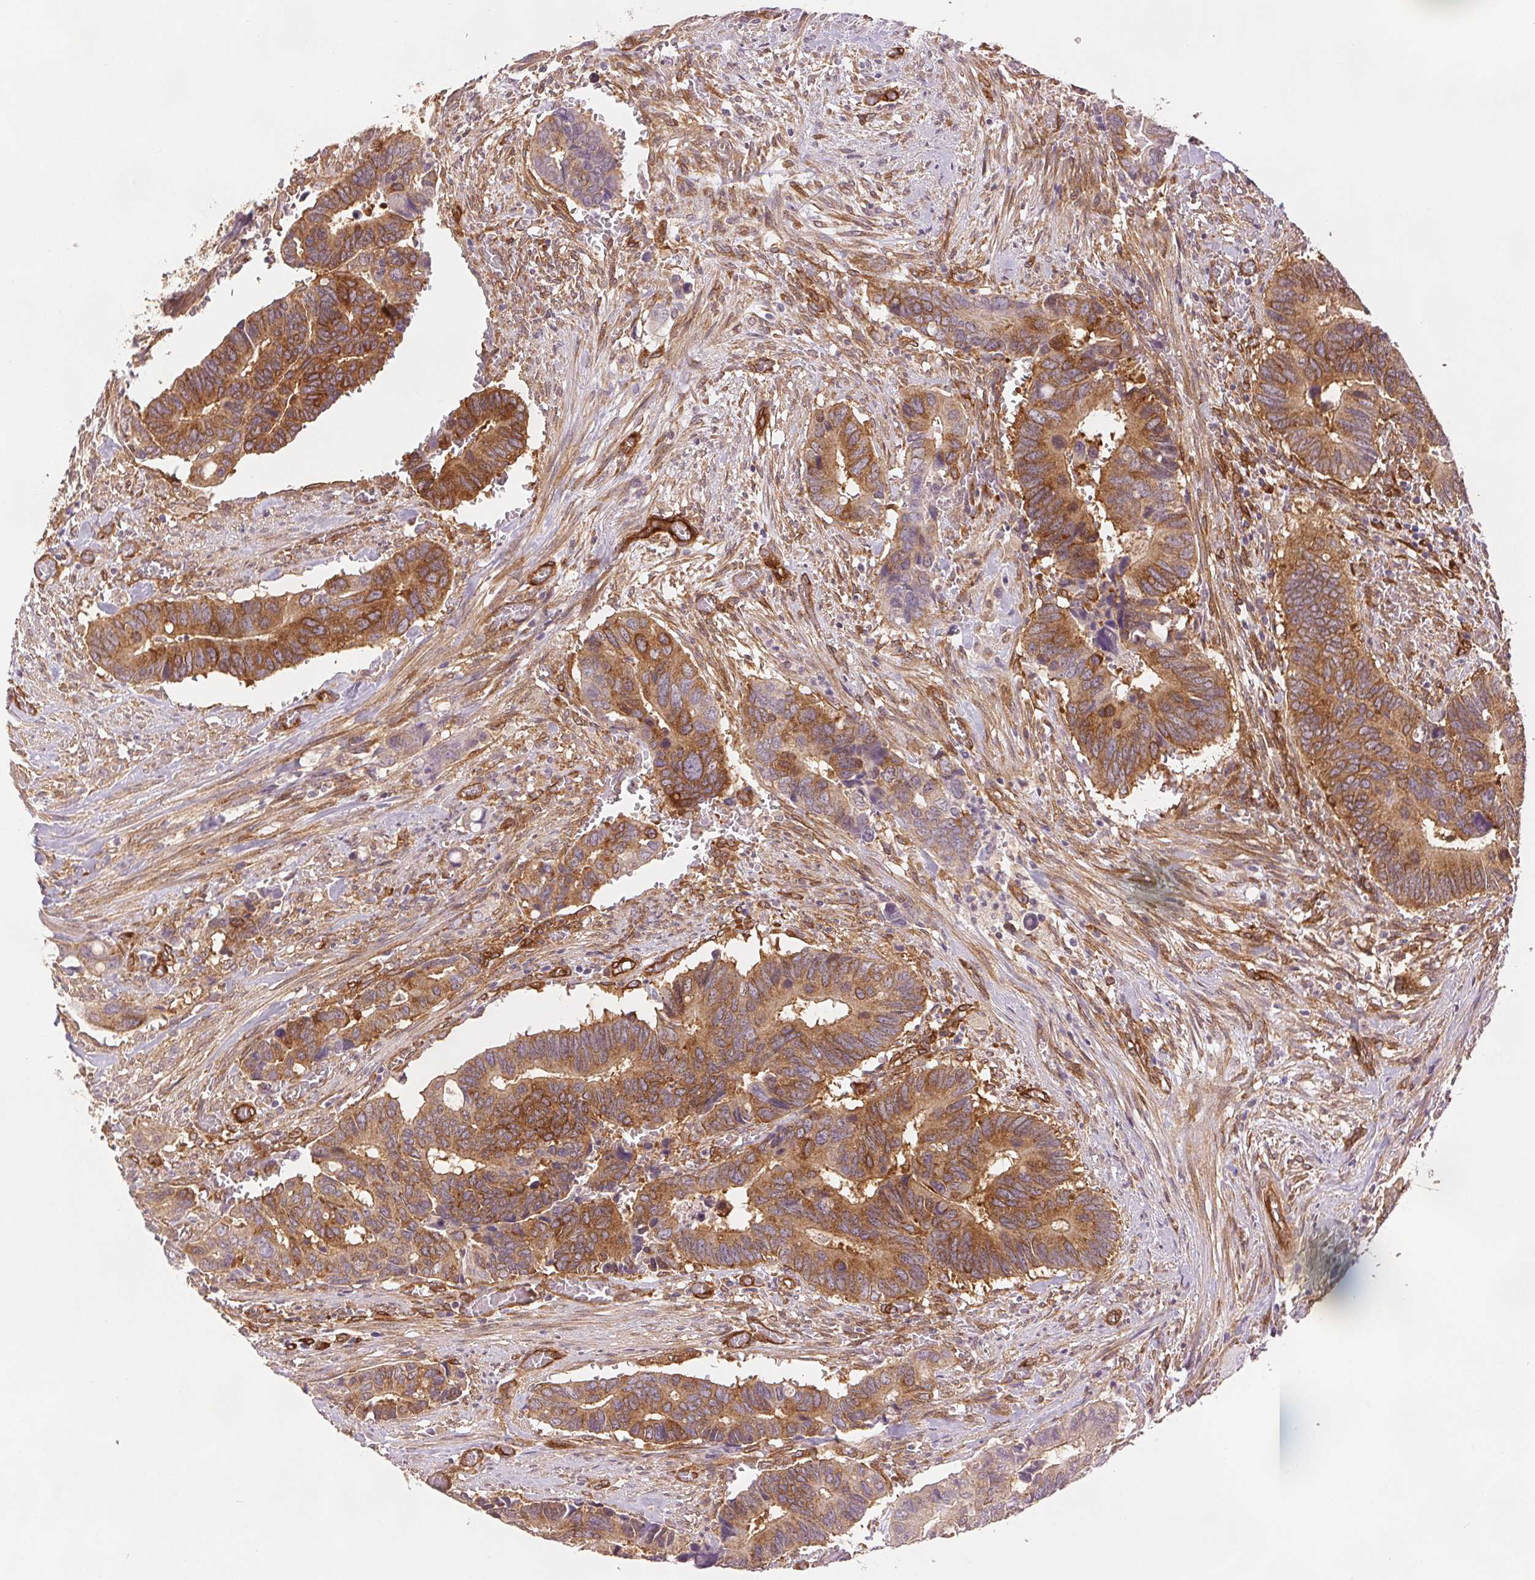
{"staining": {"intensity": "moderate", "quantity": ">75%", "location": "cytoplasmic/membranous"}, "tissue": "colorectal cancer", "cell_type": "Tumor cells", "image_type": "cancer", "snomed": [{"axis": "morphology", "description": "Adenocarcinoma, NOS"}, {"axis": "topography", "description": "Colon"}], "caption": "Protein analysis of colorectal adenocarcinoma tissue exhibits moderate cytoplasmic/membranous staining in about >75% of tumor cells.", "gene": "DIAPH2", "patient": {"sex": "male", "age": 49}}